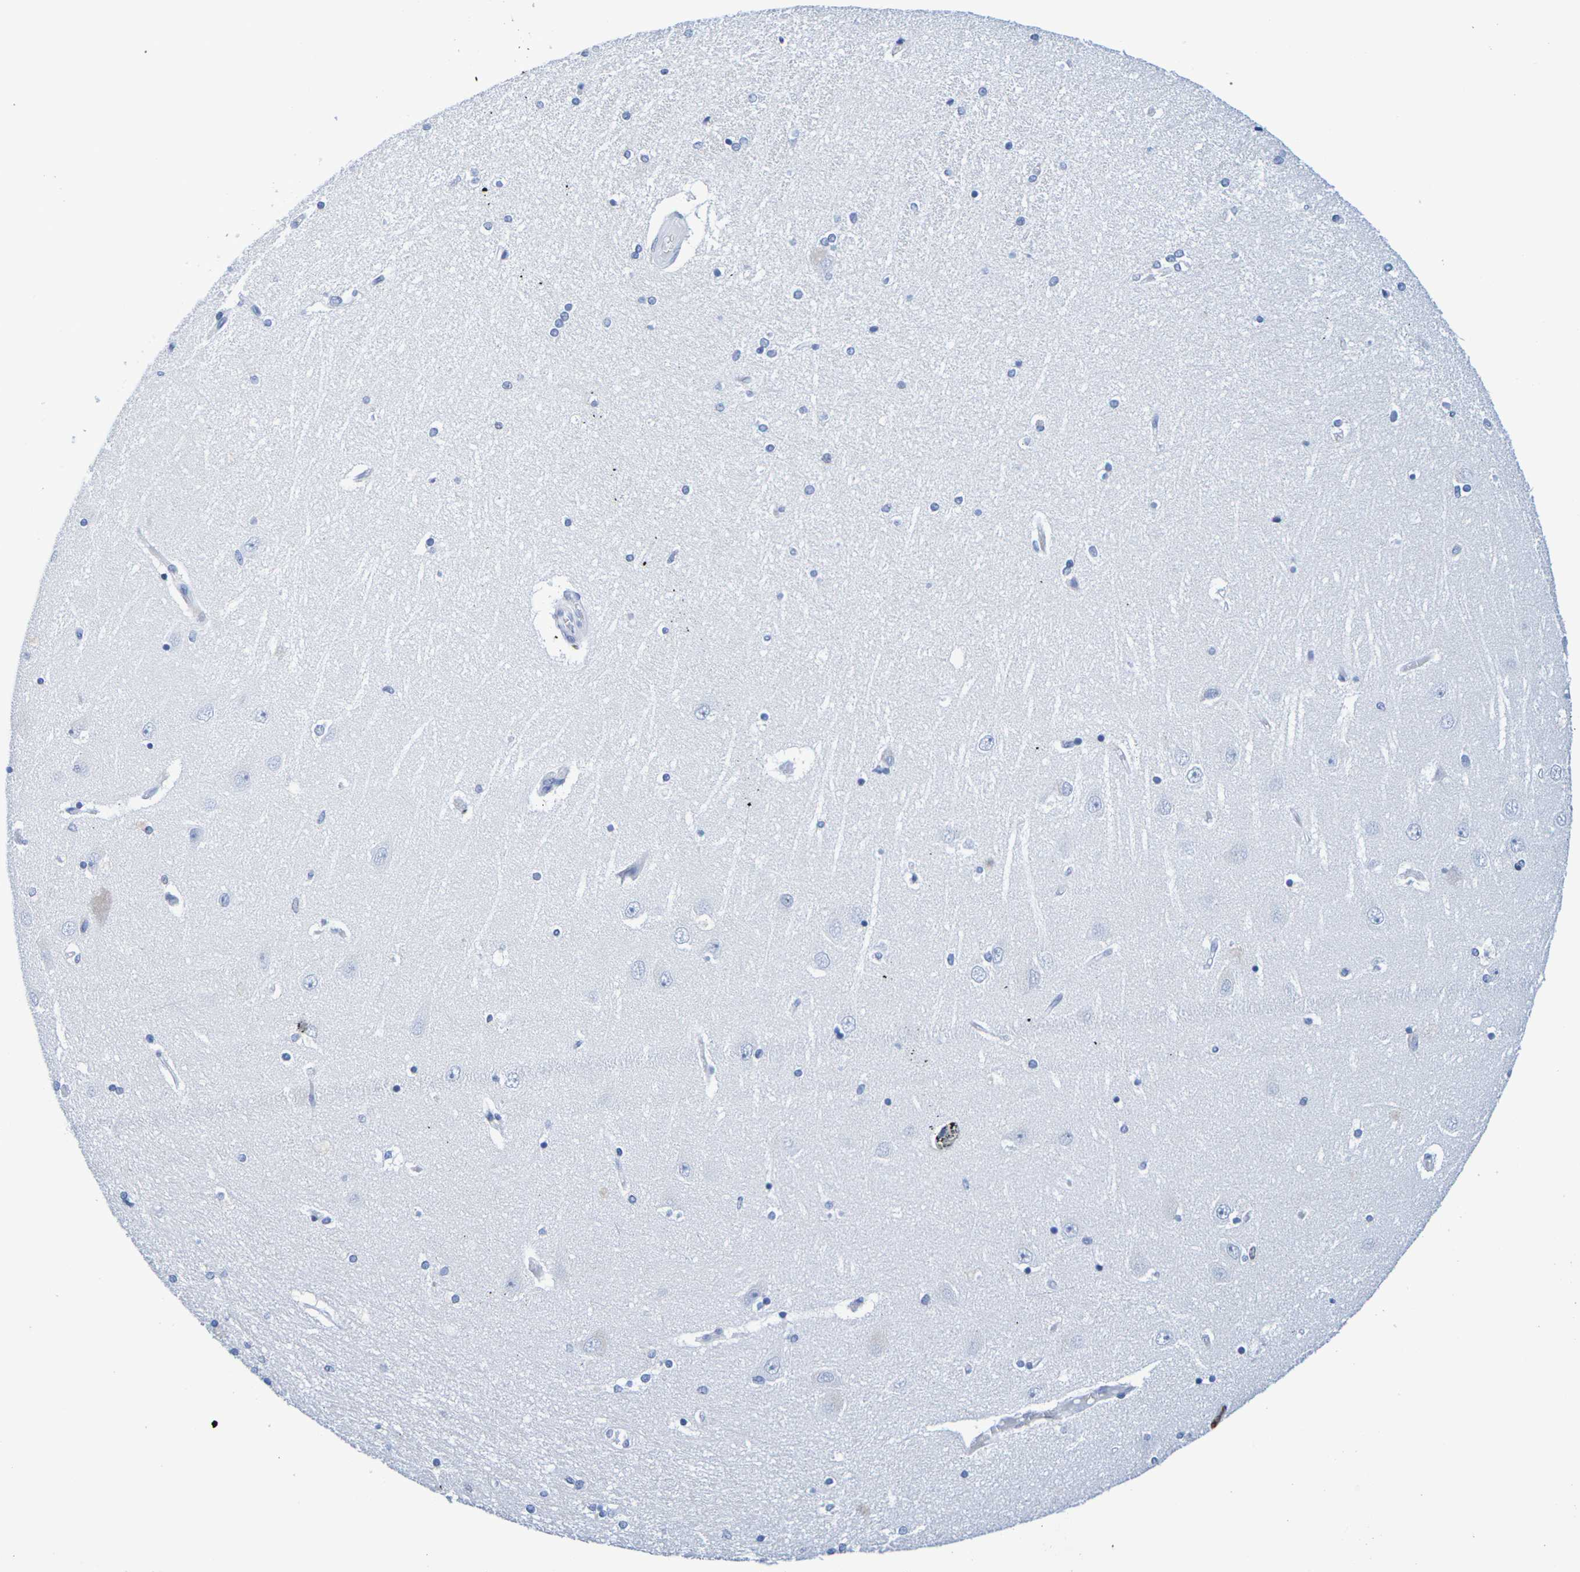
{"staining": {"intensity": "negative", "quantity": "none", "location": "none"}, "tissue": "hippocampus", "cell_type": "Glial cells", "image_type": "normal", "snomed": [{"axis": "morphology", "description": "Normal tissue, NOS"}, {"axis": "topography", "description": "Hippocampus"}], "caption": "Glial cells show no significant positivity in unremarkable hippocampus. (DAB immunohistochemistry (IHC) visualized using brightfield microscopy, high magnification).", "gene": "H1", "patient": {"sex": "female", "age": 54}}